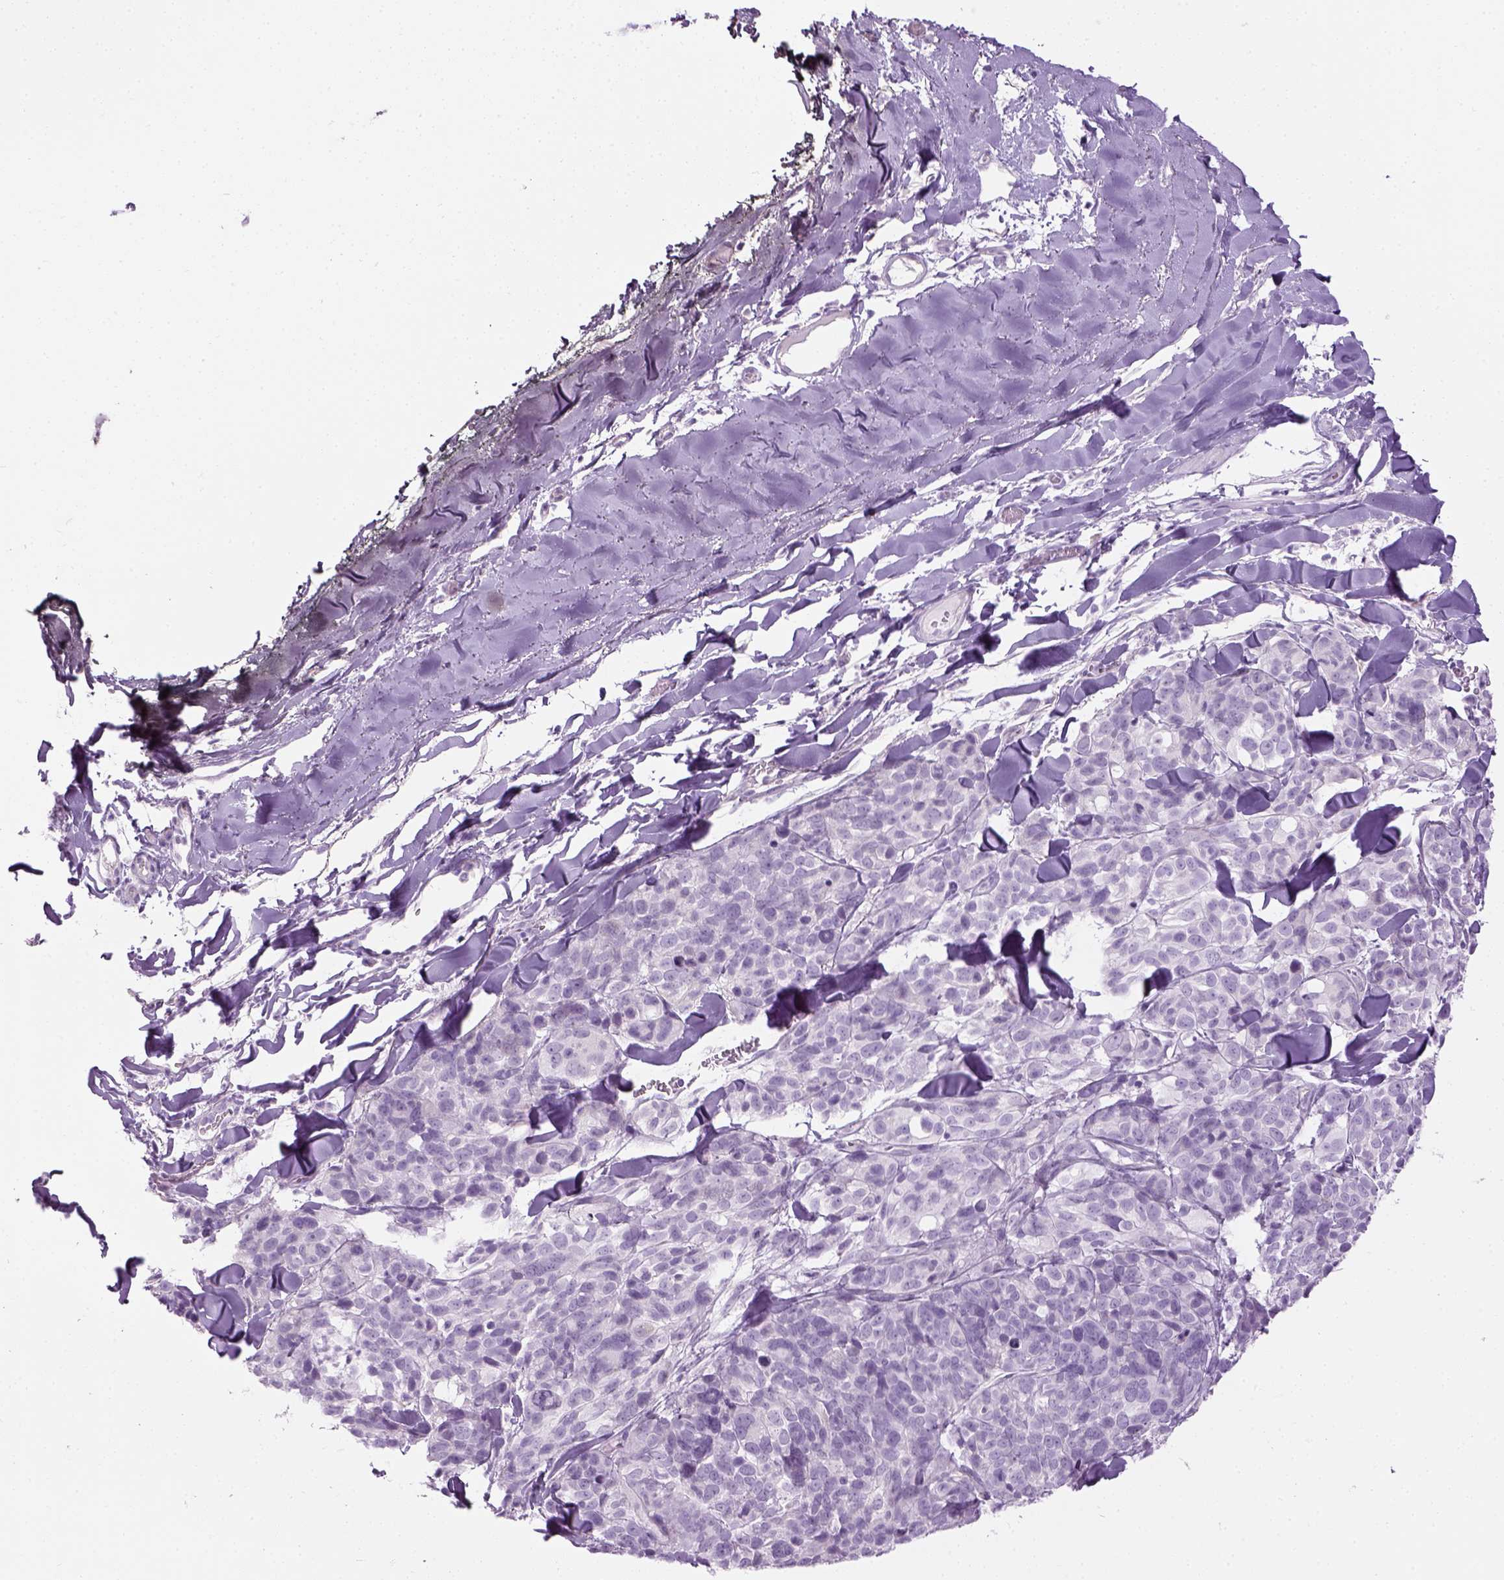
{"staining": {"intensity": "negative", "quantity": "none", "location": "none"}, "tissue": "melanoma", "cell_type": "Tumor cells", "image_type": "cancer", "snomed": [{"axis": "morphology", "description": "Malignant melanoma, NOS"}, {"axis": "topography", "description": "Skin"}], "caption": "An immunohistochemistry (IHC) micrograph of malignant melanoma is shown. There is no staining in tumor cells of malignant melanoma.", "gene": "CIBAR2", "patient": {"sex": "male", "age": 51}}